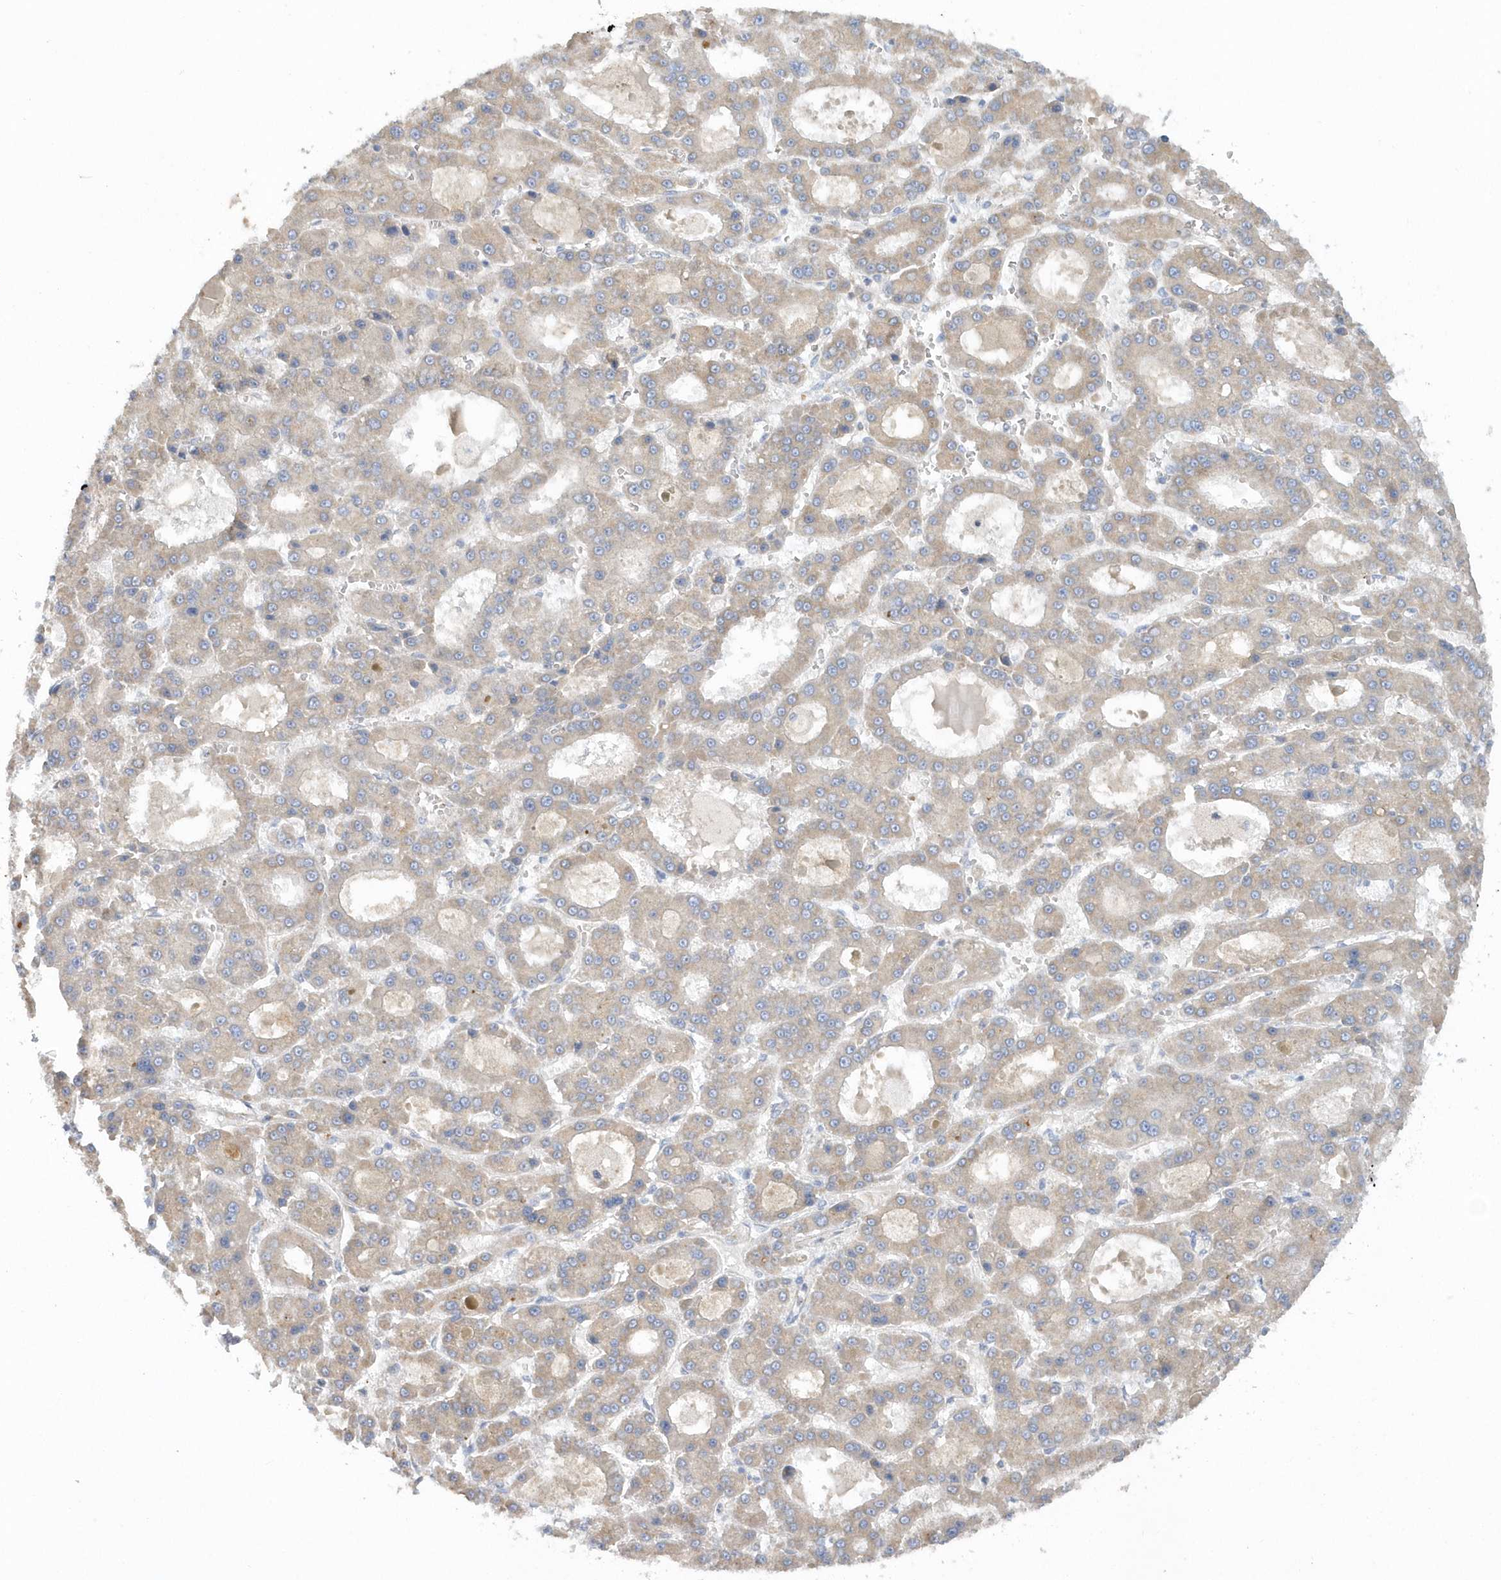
{"staining": {"intensity": "weak", "quantity": "25%-75%", "location": "cytoplasmic/membranous"}, "tissue": "liver cancer", "cell_type": "Tumor cells", "image_type": "cancer", "snomed": [{"axis": "morphology", "description": "Carcinoma, Hepatocellular, NOS"}, {"axis": "topography", "description": "Liver"}], "caption": "Liver cancer (hepatocellular carcinoma) stained with DAB IHC shows low levels of weak cytoplasmic/membranous expression in approximately 25%-75% of tumor cells.", "gene": "RAB17", "patient": {"sex": "male", "age": 70}}